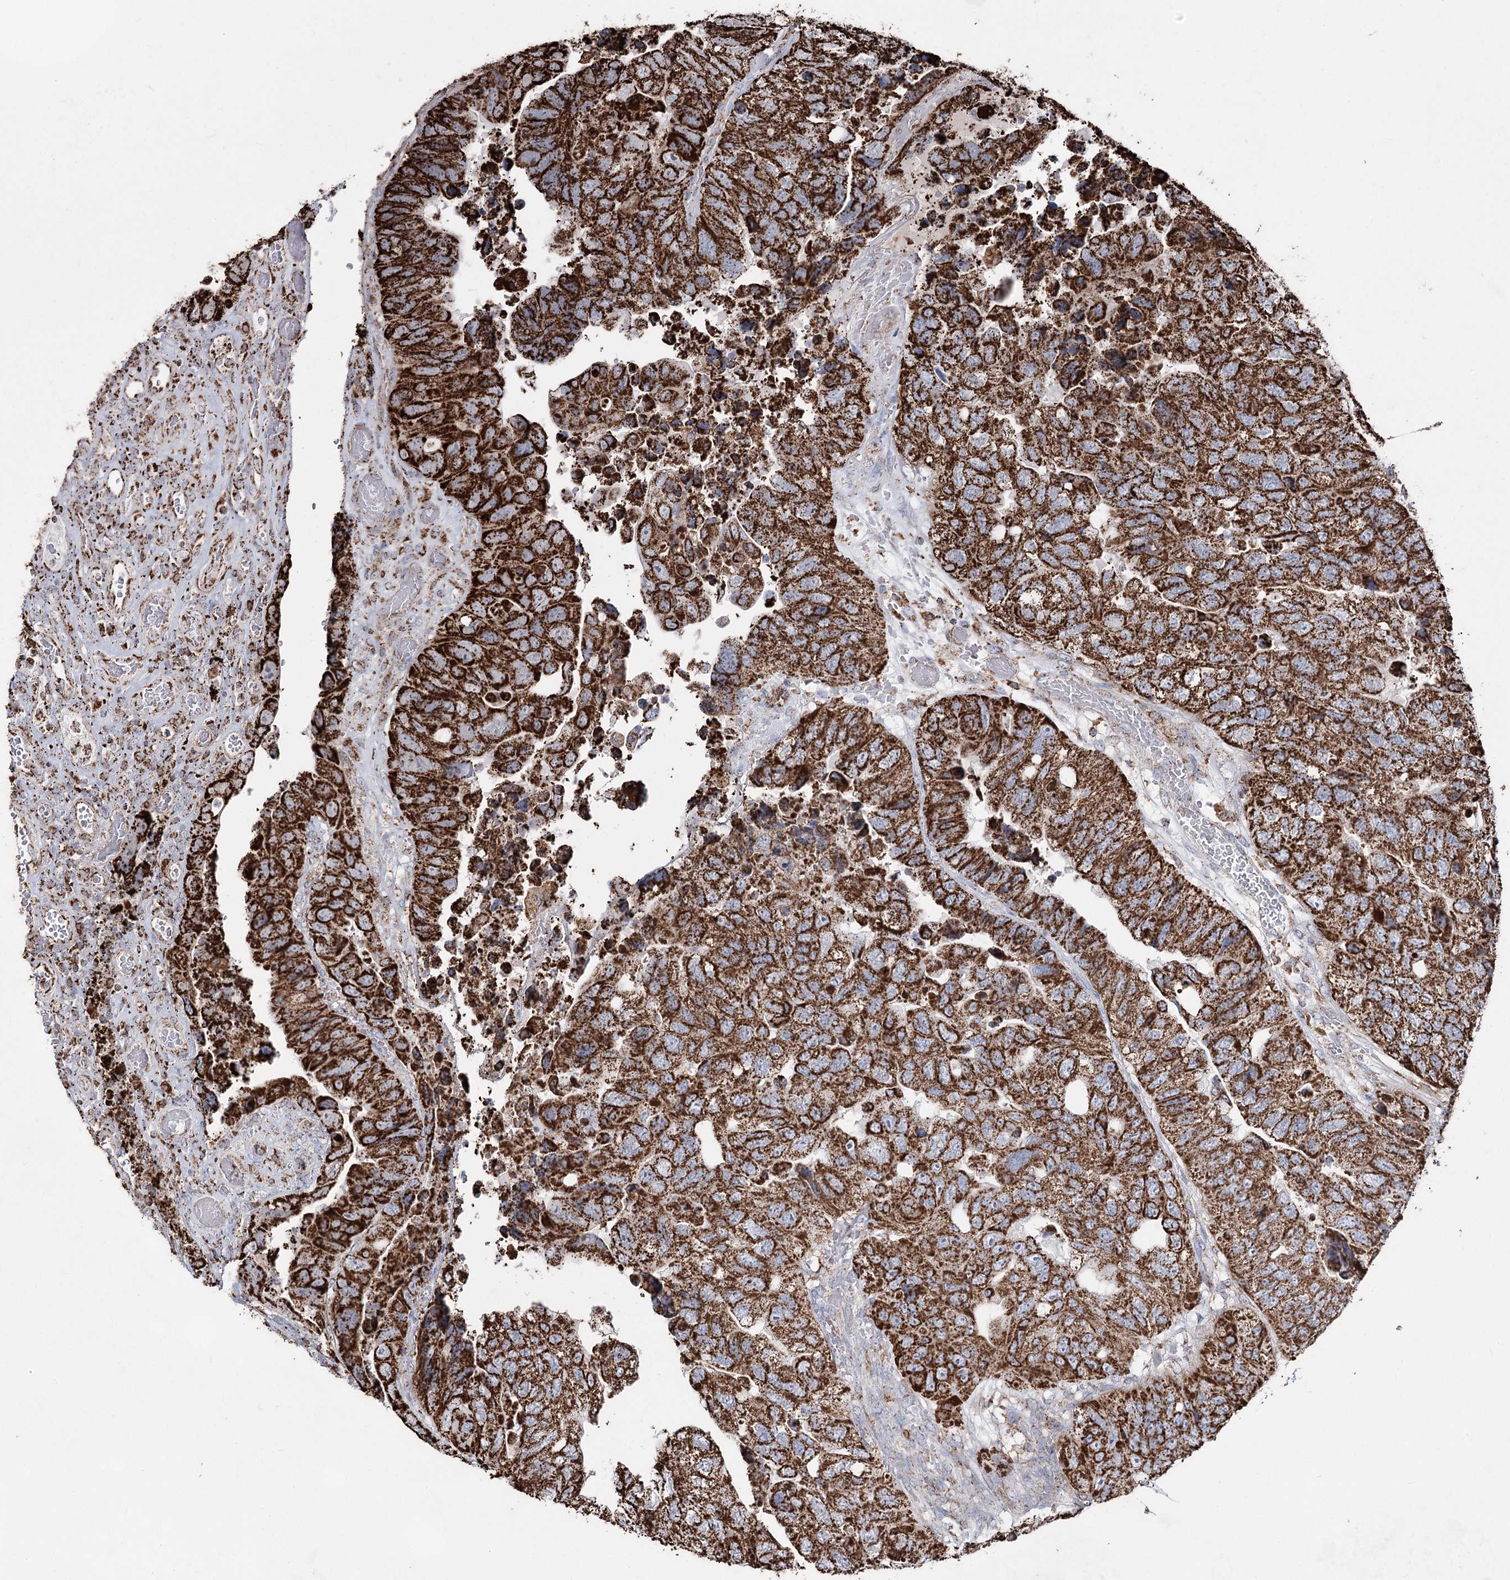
{"staining": {"intensity": "strong", "quantity": ">75%", "location": "cytoplasmic/membranous"}, "tissue": "colorectal cancer", "cell_type": "Tumor cells", "image_type": "cancer", "snomed": [{"axis": "morphology", "description": "Adenocarcinoma, NOS"}, {"axis": "topography", "description": "Rectum"}], "caption": "A micrograph showing strong cytoplasmic/membranous expression in about >75% of tumor cells in colorectal cancer (adenocarcinoma), as visualized by brown immunohistochemical staining.", "gene": "CWF19L1", "patient": {"sex": "male", "age": 63}}